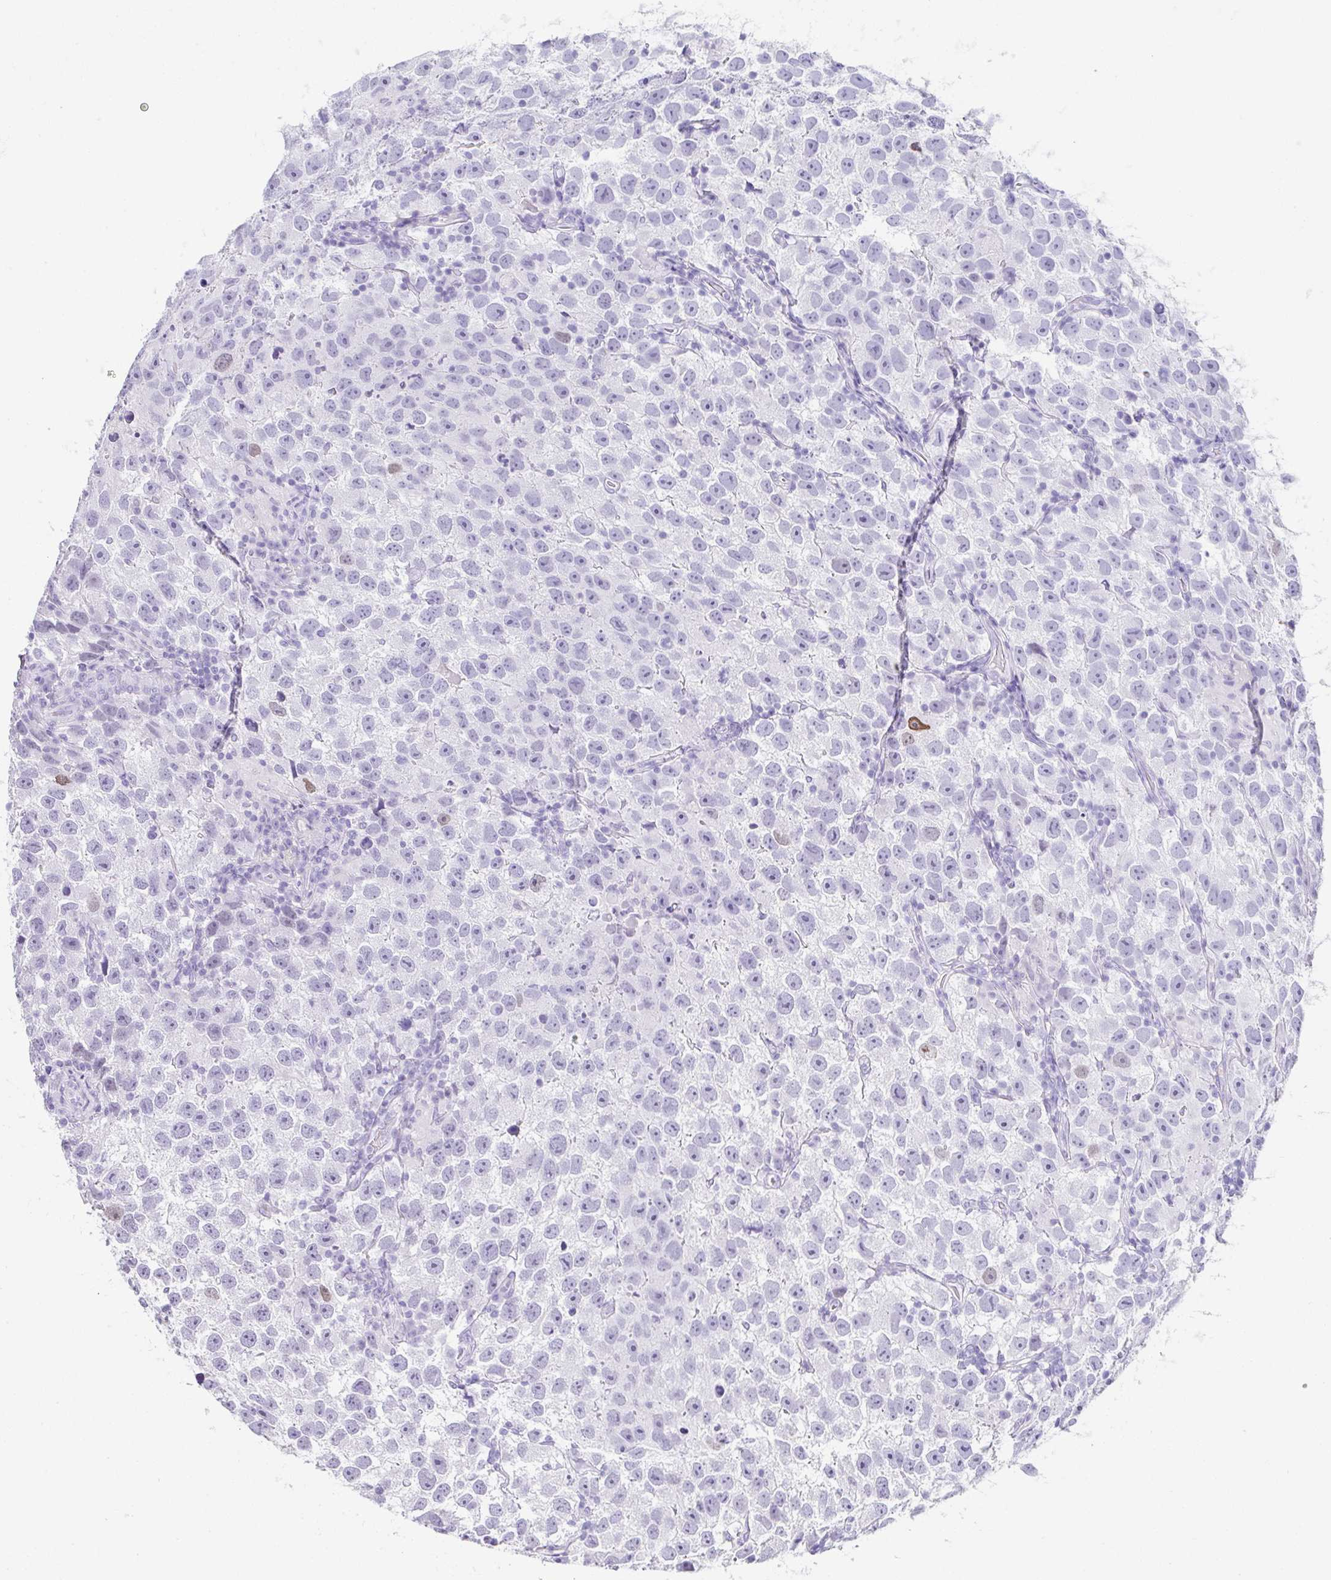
{"staining": {"intensity": "negative", "quantity": "none", "location": "none"}, "tissue": "testis cancer", "cell_type": "Tumor cells", "image_type": "cancer", "snomed": [{"axis": "morphology", "description": "Seminoma, NOS"}, {"axis": "topography", "description": "Testis"}], "caption": "Protein analysis of testis seminoma exhibits no significant positivity in tumor cells.", "gene": "ESX1", "patient": {"sex": "male", "age": 26}}